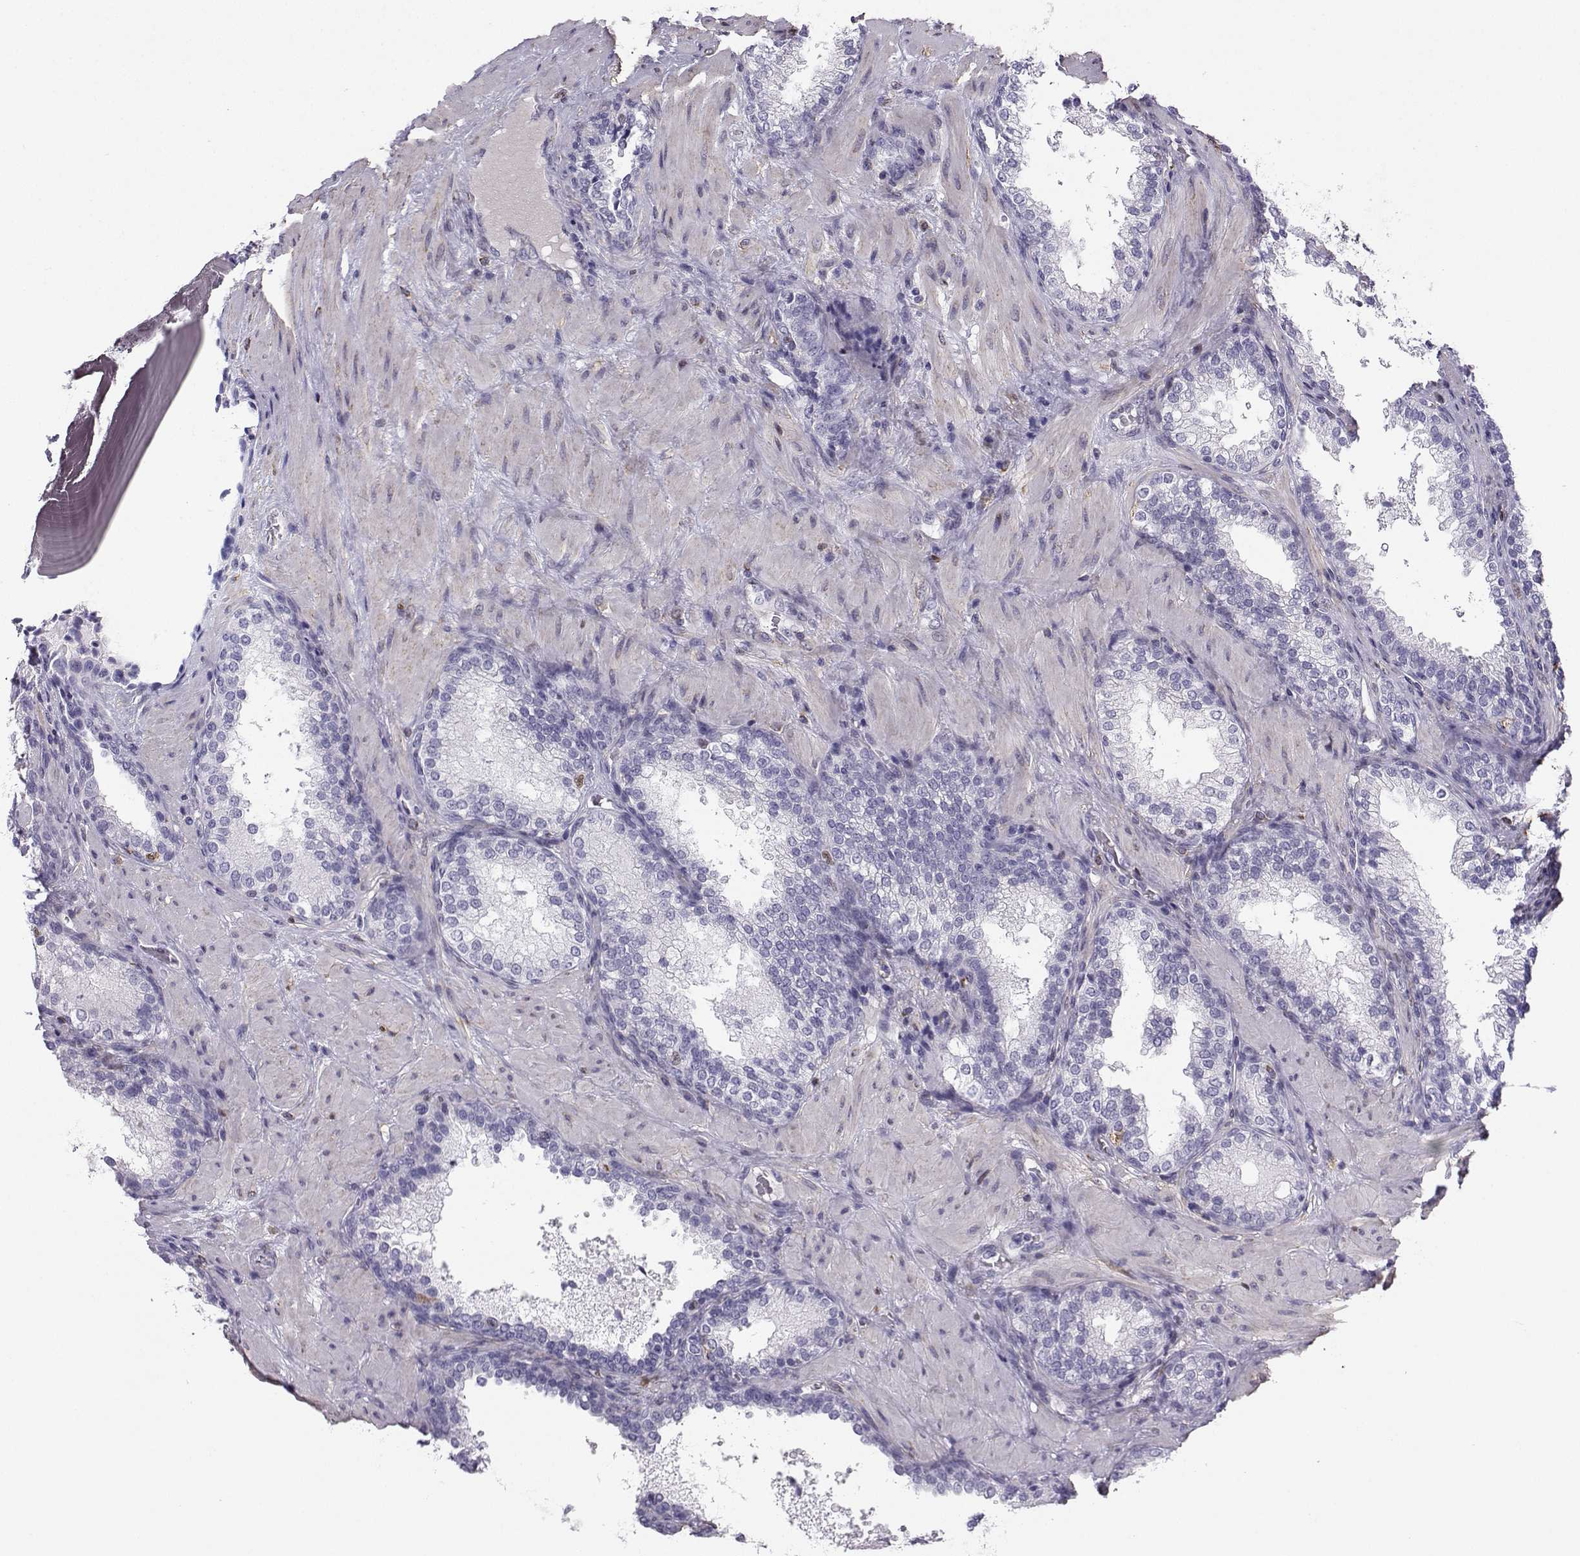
{"staining": {"intensity": "negative", "quantity": "none", "location": "none"}, "tissue": "prostate cancer", "cell_type": "Tumor cells", "image_type": "cancer", "snomed": [{"axis": "morphology", "description": "Adenocarcinoma, Low grade"}, {"axis": "topography", "description": "Prostate"}], "caption": "Immunohistochemistry (IHC) histopathology image of neoplastic tissue: adenocarcinoma (low-grade) (prostate) stained with DAB exhibits no significant protein staining in tumor cells. Nuclei are stained in blue.", "gene": "DCLK3", "patient": {"sex": "male", "age": 60}}